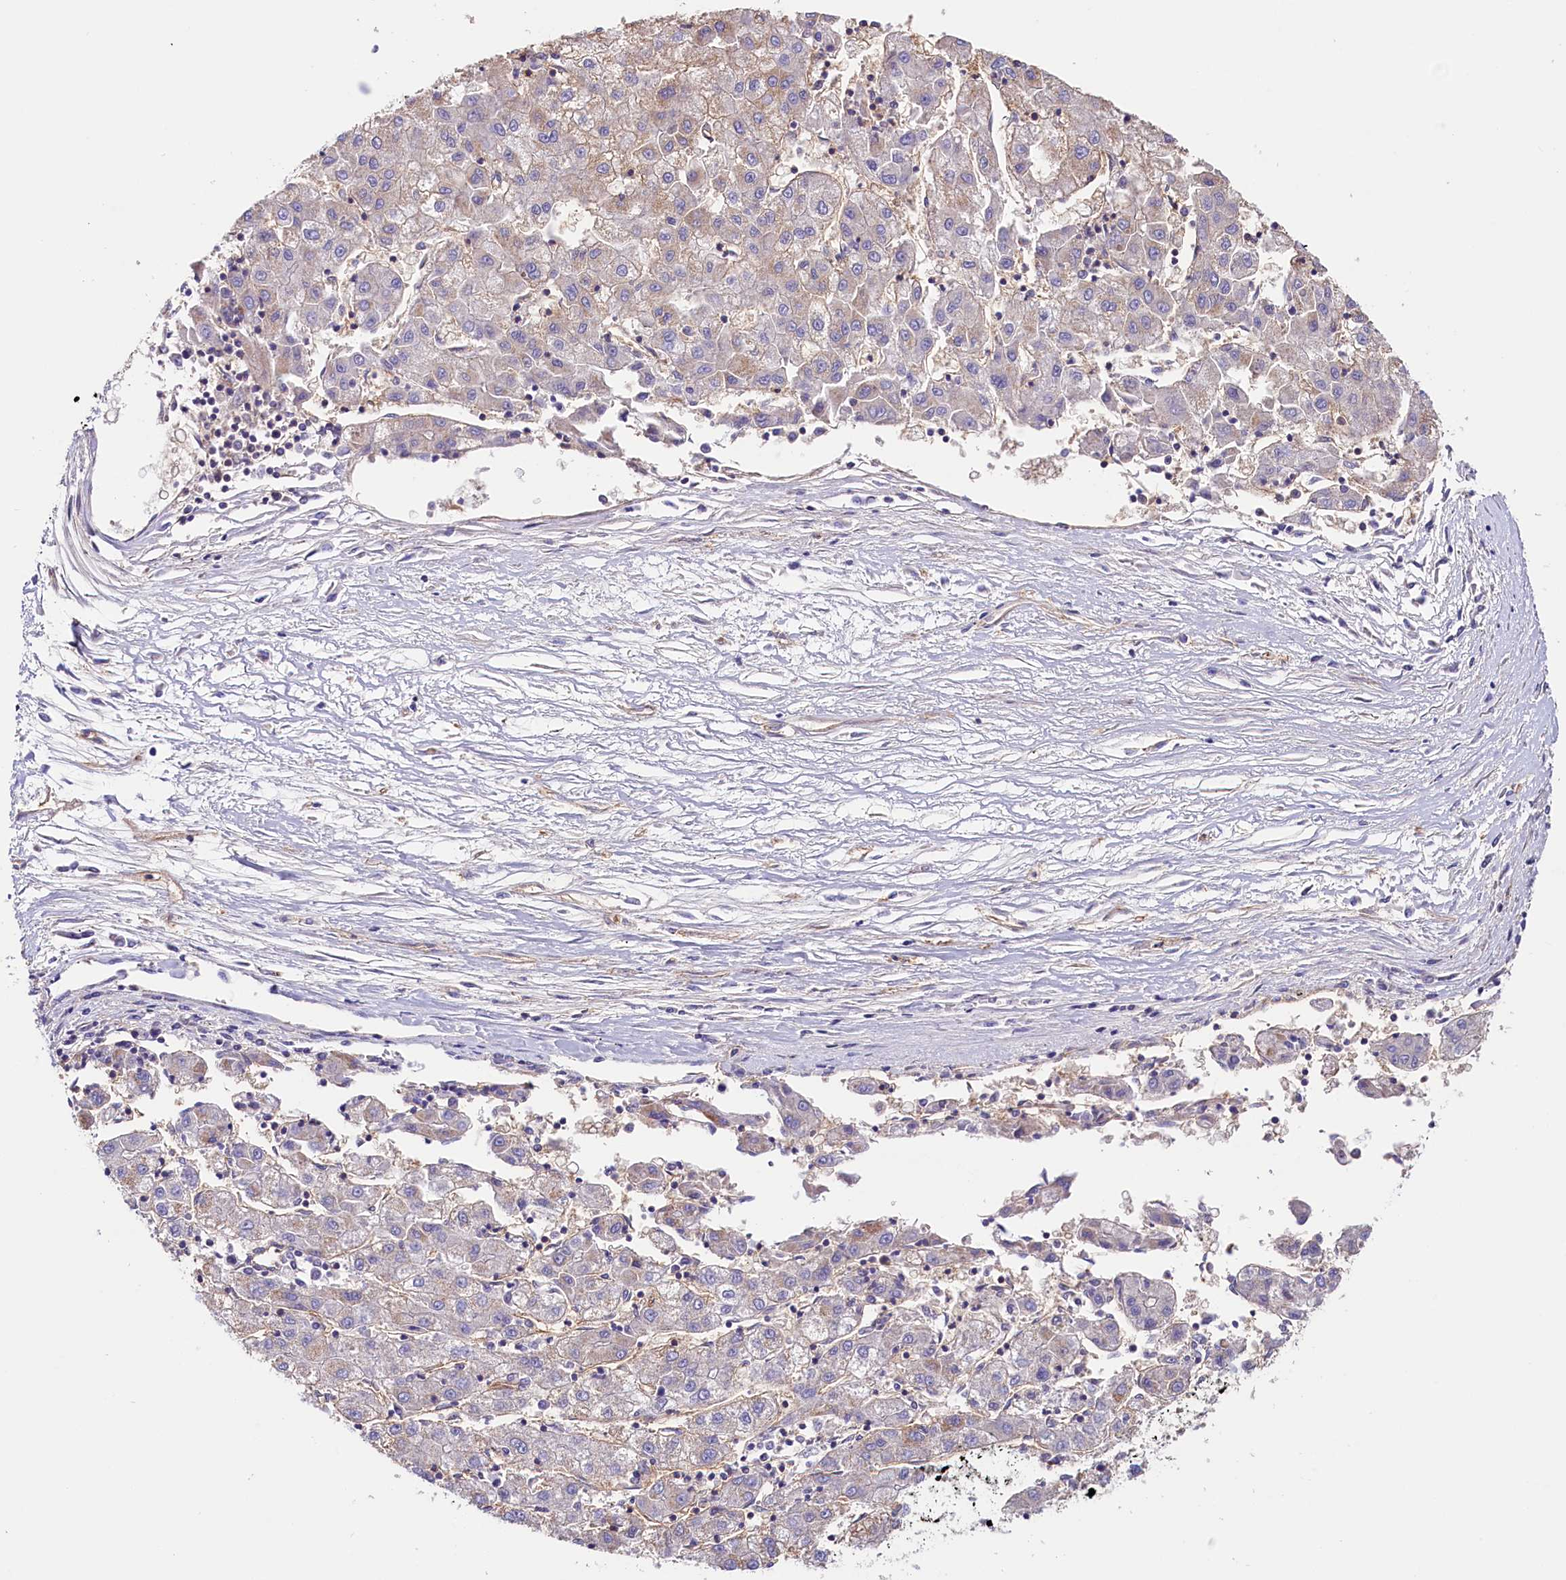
{"staining": {"intensity": "weak", "quantity": "25%-75%", "location": "cytoplasmic/membranous"}, "tissue": "liver cancer", "cell_type": "Tumor cells", "image_type": "cancer", "snomed": [{"axis": "morphology", "description": "Carcinoma, Hepatocellular, NOS"}, {"axis": "topography", "description": "Liver"}], "caption": "The immunohistochemical stain labels weak cytoplasmic/membranous positivity in tumor cells of liver cancer (hepatocellular carcinoma) tissue.", "gene": "ATP2B4", "patient": {"sex": "male", "age": 72}}